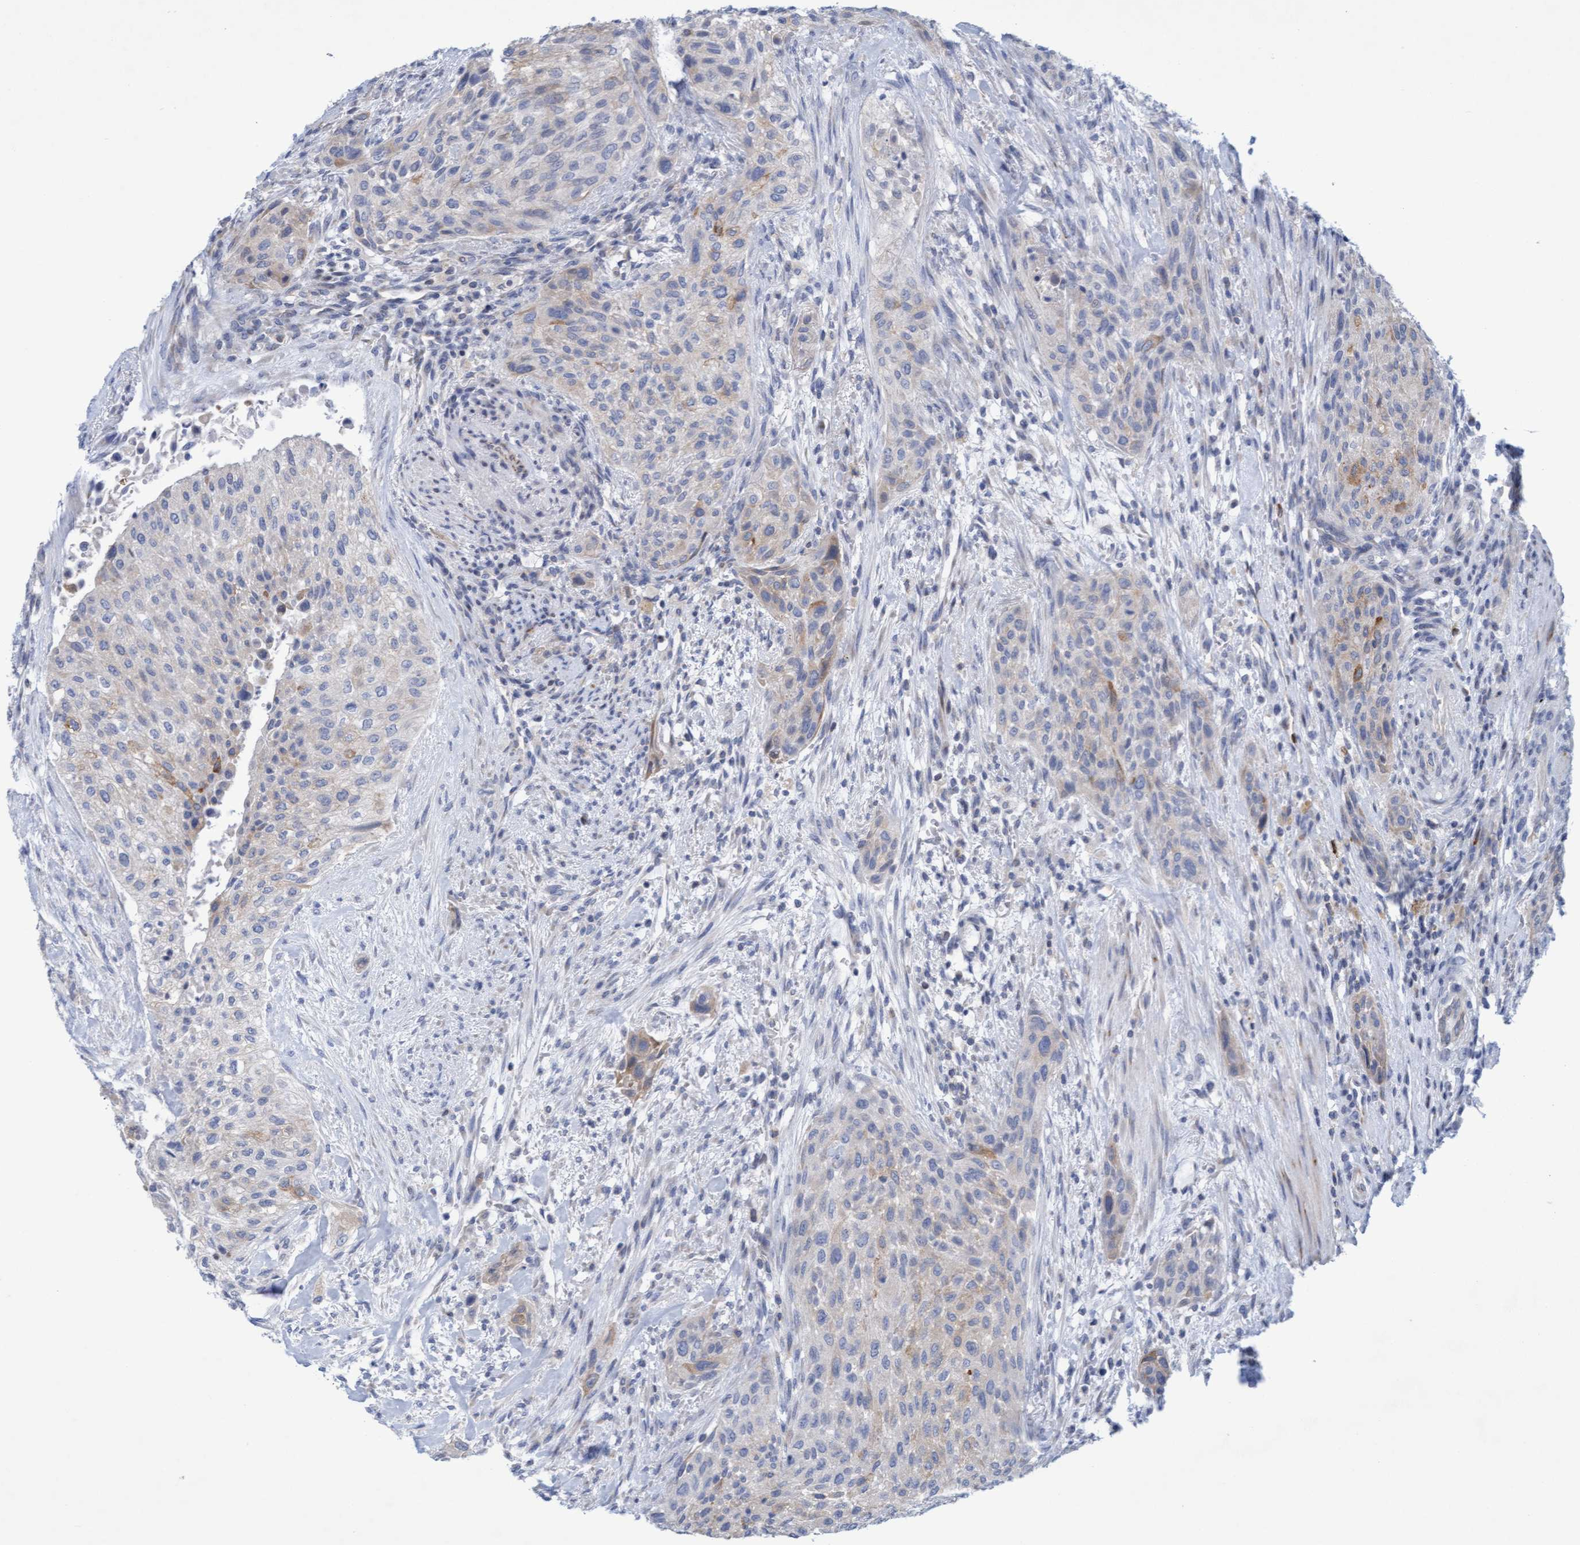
{"staining": {"intensity": "weak", "quantity": "<25%", "location": "cytoplasmic/membranous"}, "tissue": "urothelial cancer", "cell_type": "Tumor cells", "image_type": "cancer", "snomed": [{"axis": "morphology", "description": "Urothelial carcinoma, Low grade"}, {"axis": "morphology", "description": "Urothelial carcinoma, High grade"}, {"axis": "topography", "description": "Urinary bladder"}], "caption": "Immunohistochemical staining of urothelial cancer exhibits no significant positivity in tumor cells.", "gene": "SLC28A3", "patient": {"sex": "male", "age": 35}}